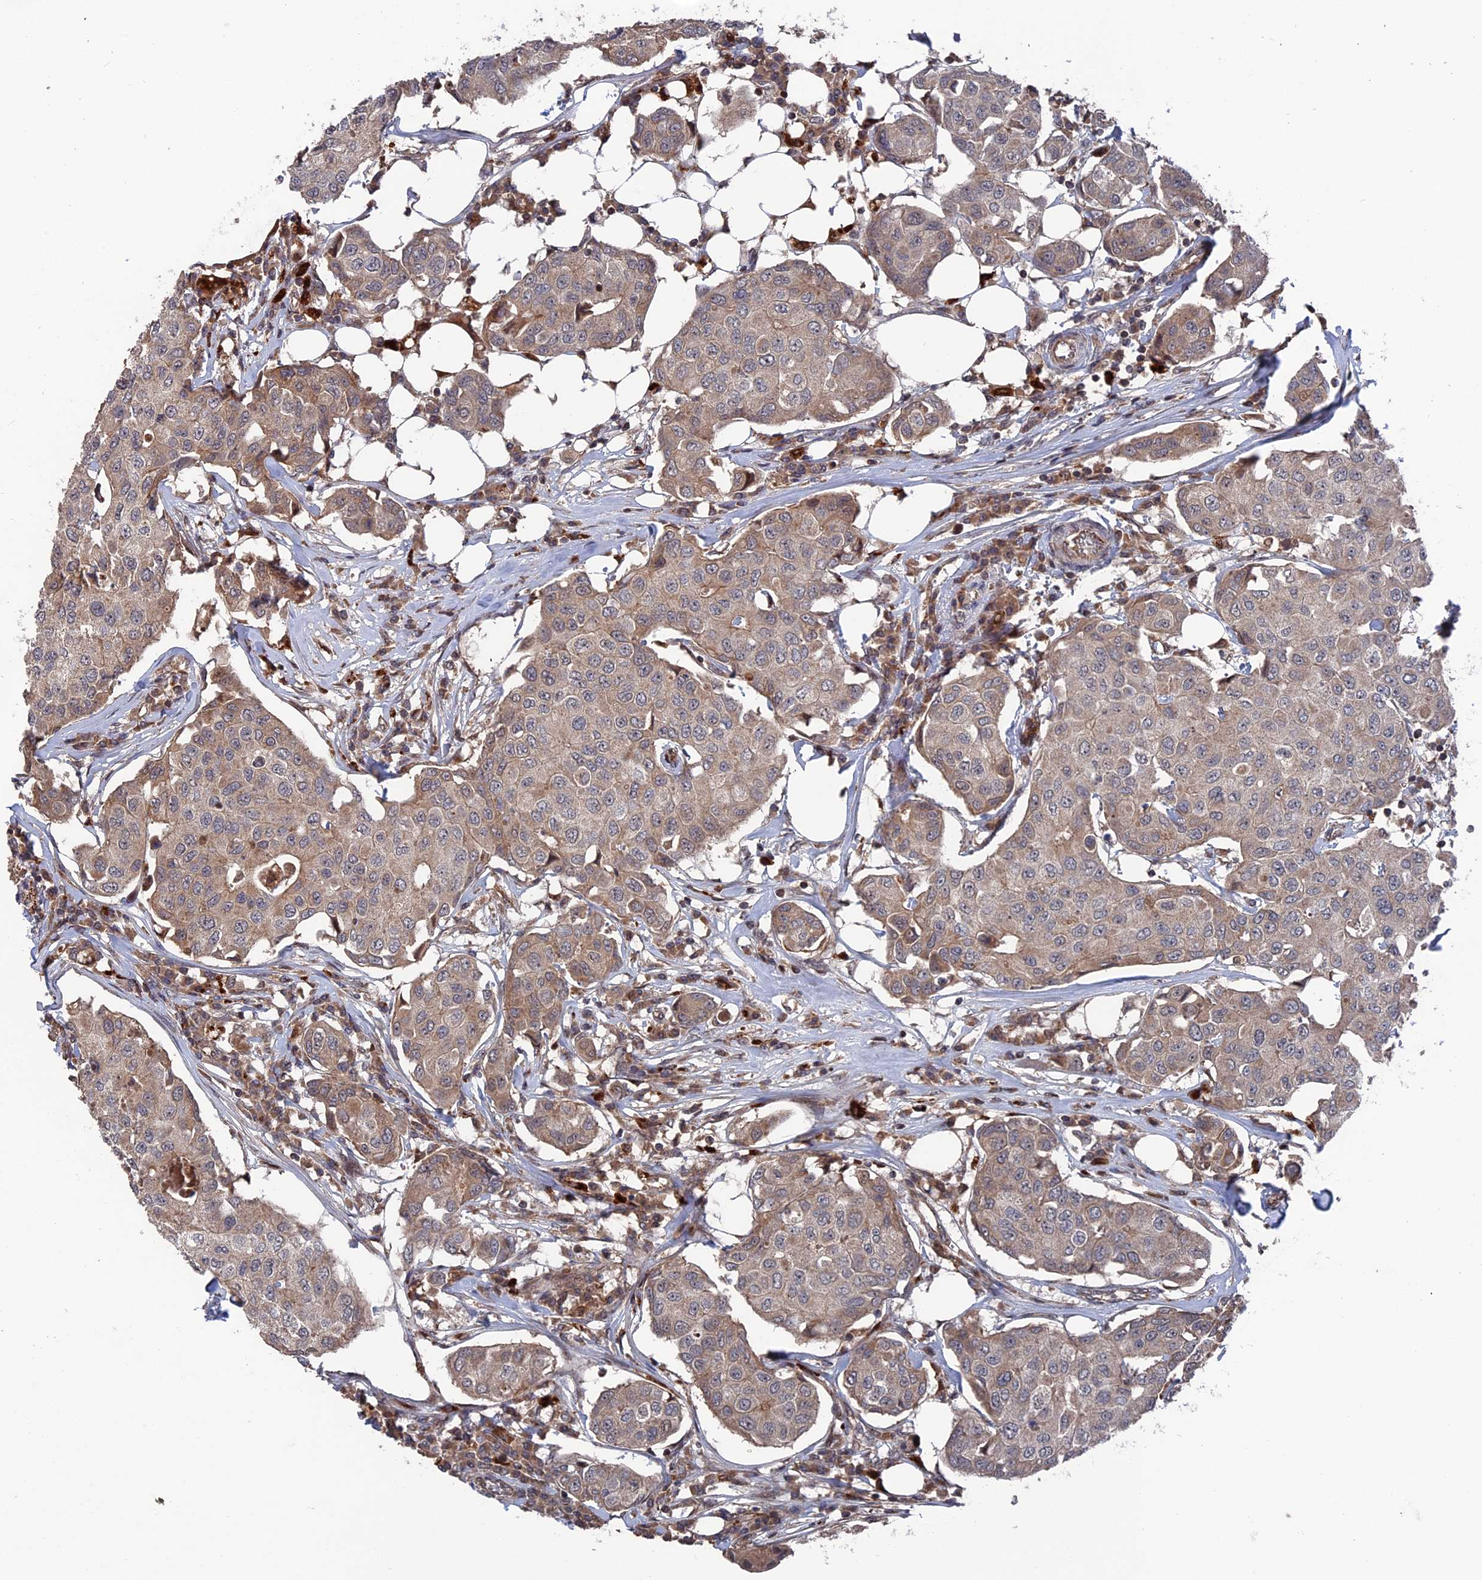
{"staining": {"intensity": "weak", "quantity": "25%-75%", "location": "cytoplasmic/membranous,nuclear"}, "tissue": "breast cancer", "cell_type": "Tumor cells", "image_type": "cancer", "snomed": [{"axis": "morphology", "description": "Duct carcinoma"}, {"axis": "topography", "description": "Breast"}], "caption": "This micrograph exhibits immunohistochemistry (IHC) staining of infiltrating ductal carcinoma (breast), with low weak cytoplasmic/membranous and nuclear positivity in about 25%-75% of tumor cells.", "gene": "PLA2G15", "patient": {"sex": "female", "age": 80}}